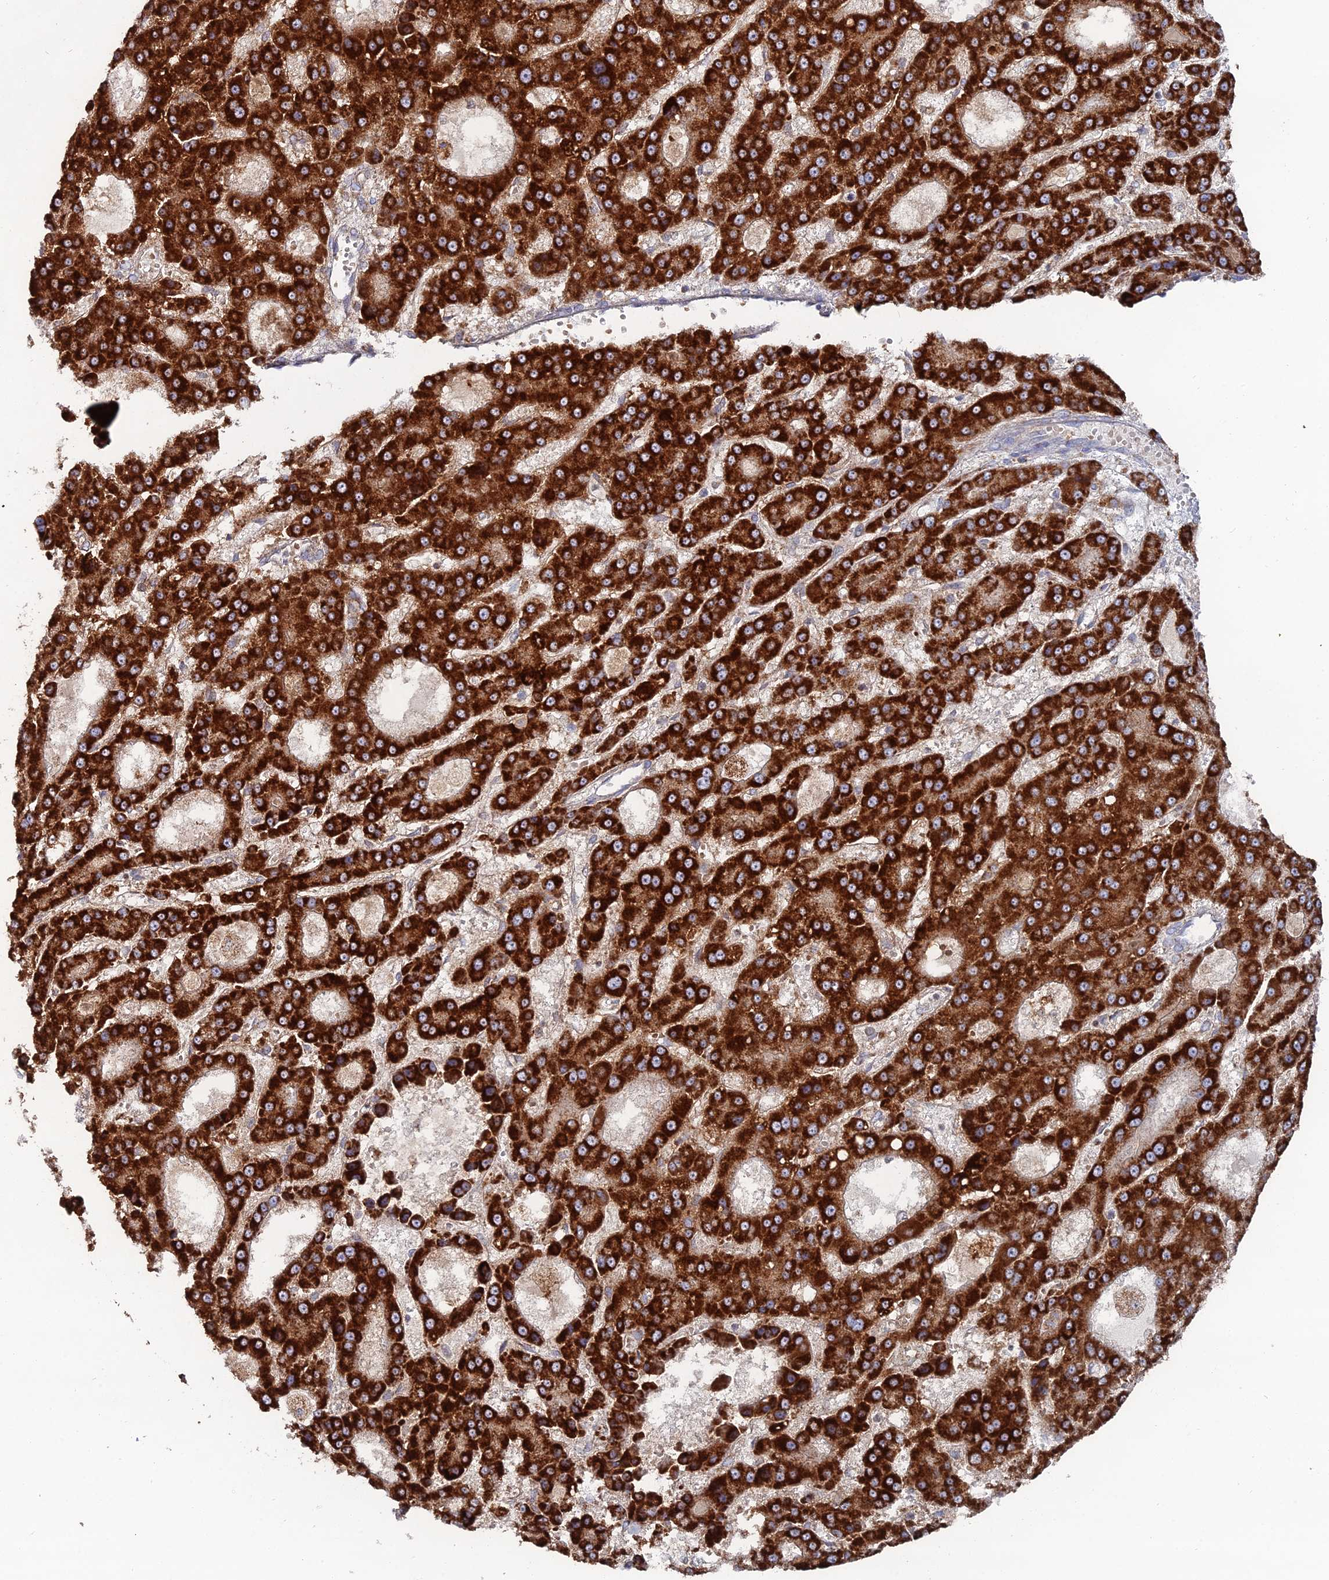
{"staining": {"intensity": "strong", "quantity": ">75%", "location": "cytoplasmic/membranous"}, "tissue": "liver cancer", "cell_type": "Tumor cells", "image_type": "cancer", "snomed": [{"axis": "morphology", "description": "Carcinoma, Hepatocellular, NOS"}, {"axis": "topography", "description": "Liver"}], "caption": "Immunohistochemical staining of liver cancer displays high levels of strong cytoplasmic/membranous protein expression in about >75% of tumor cells. Using DAB (brown) and hematoxylin (blue) stains, captured at high magnification using brightfield microscopy.", "gene": "MPC1", "patient": {"sex": "male", "age": 70}}